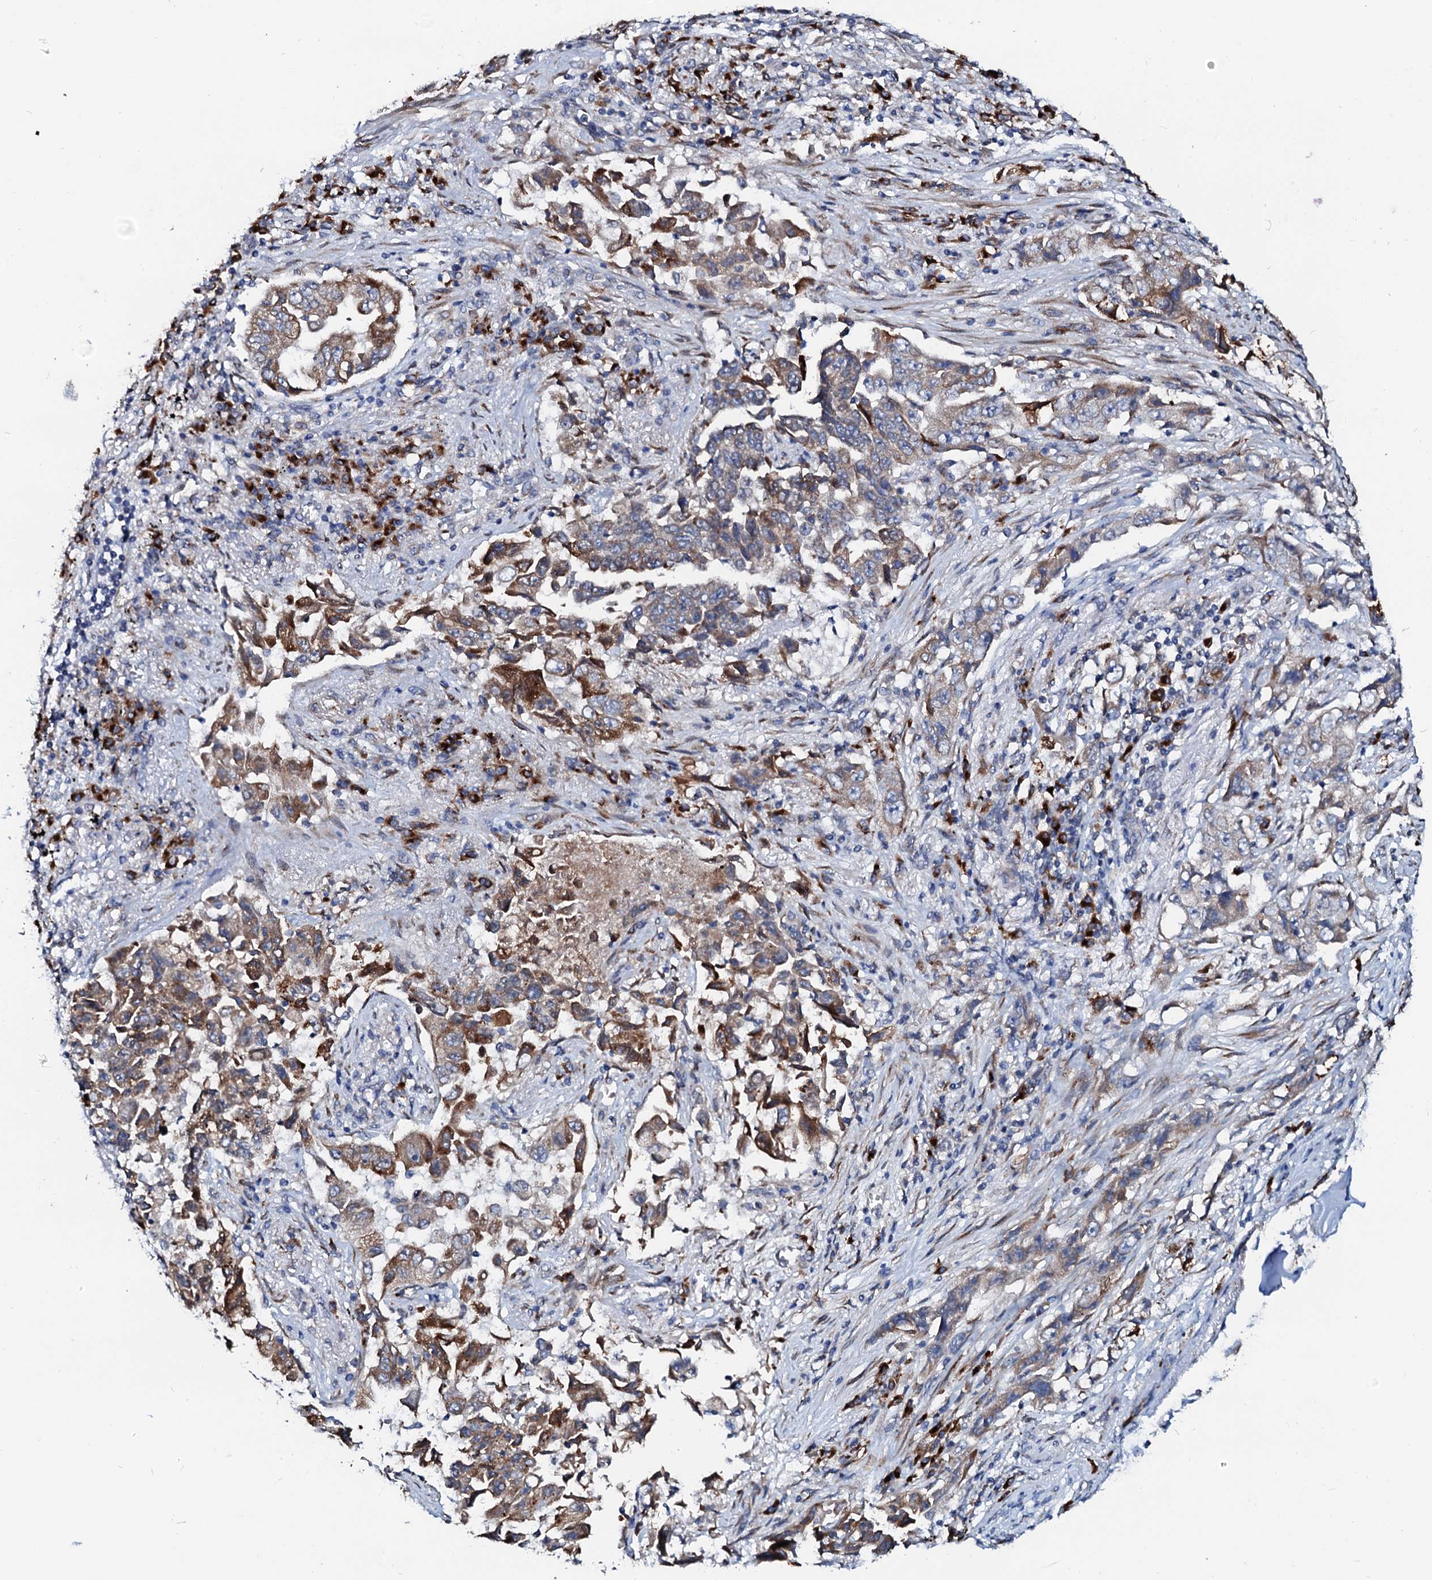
{"staining": {"intensity": "strong", "quantity": "25%-75%", "location": "cytoplasmic/membranous"}, "tissue": "lung cancer", "cell_type": "Tumor cells", "image_type": "cancer", "snomed": [{"axis": "morphology", "description": "Adenocarcinoma, NOS"}, {"axis": "topography", "description": "Lung"}], "caption": "A photomicrograph showing strong cytoplasmic/membranous expression in approximately 25%-75% of tumor cells in lung cancer (adenocarcinoma), as visualized by brown immunohistochemical staining.", "gene": "LMAN1", "patient": {"sex": "female", "age": 51}}